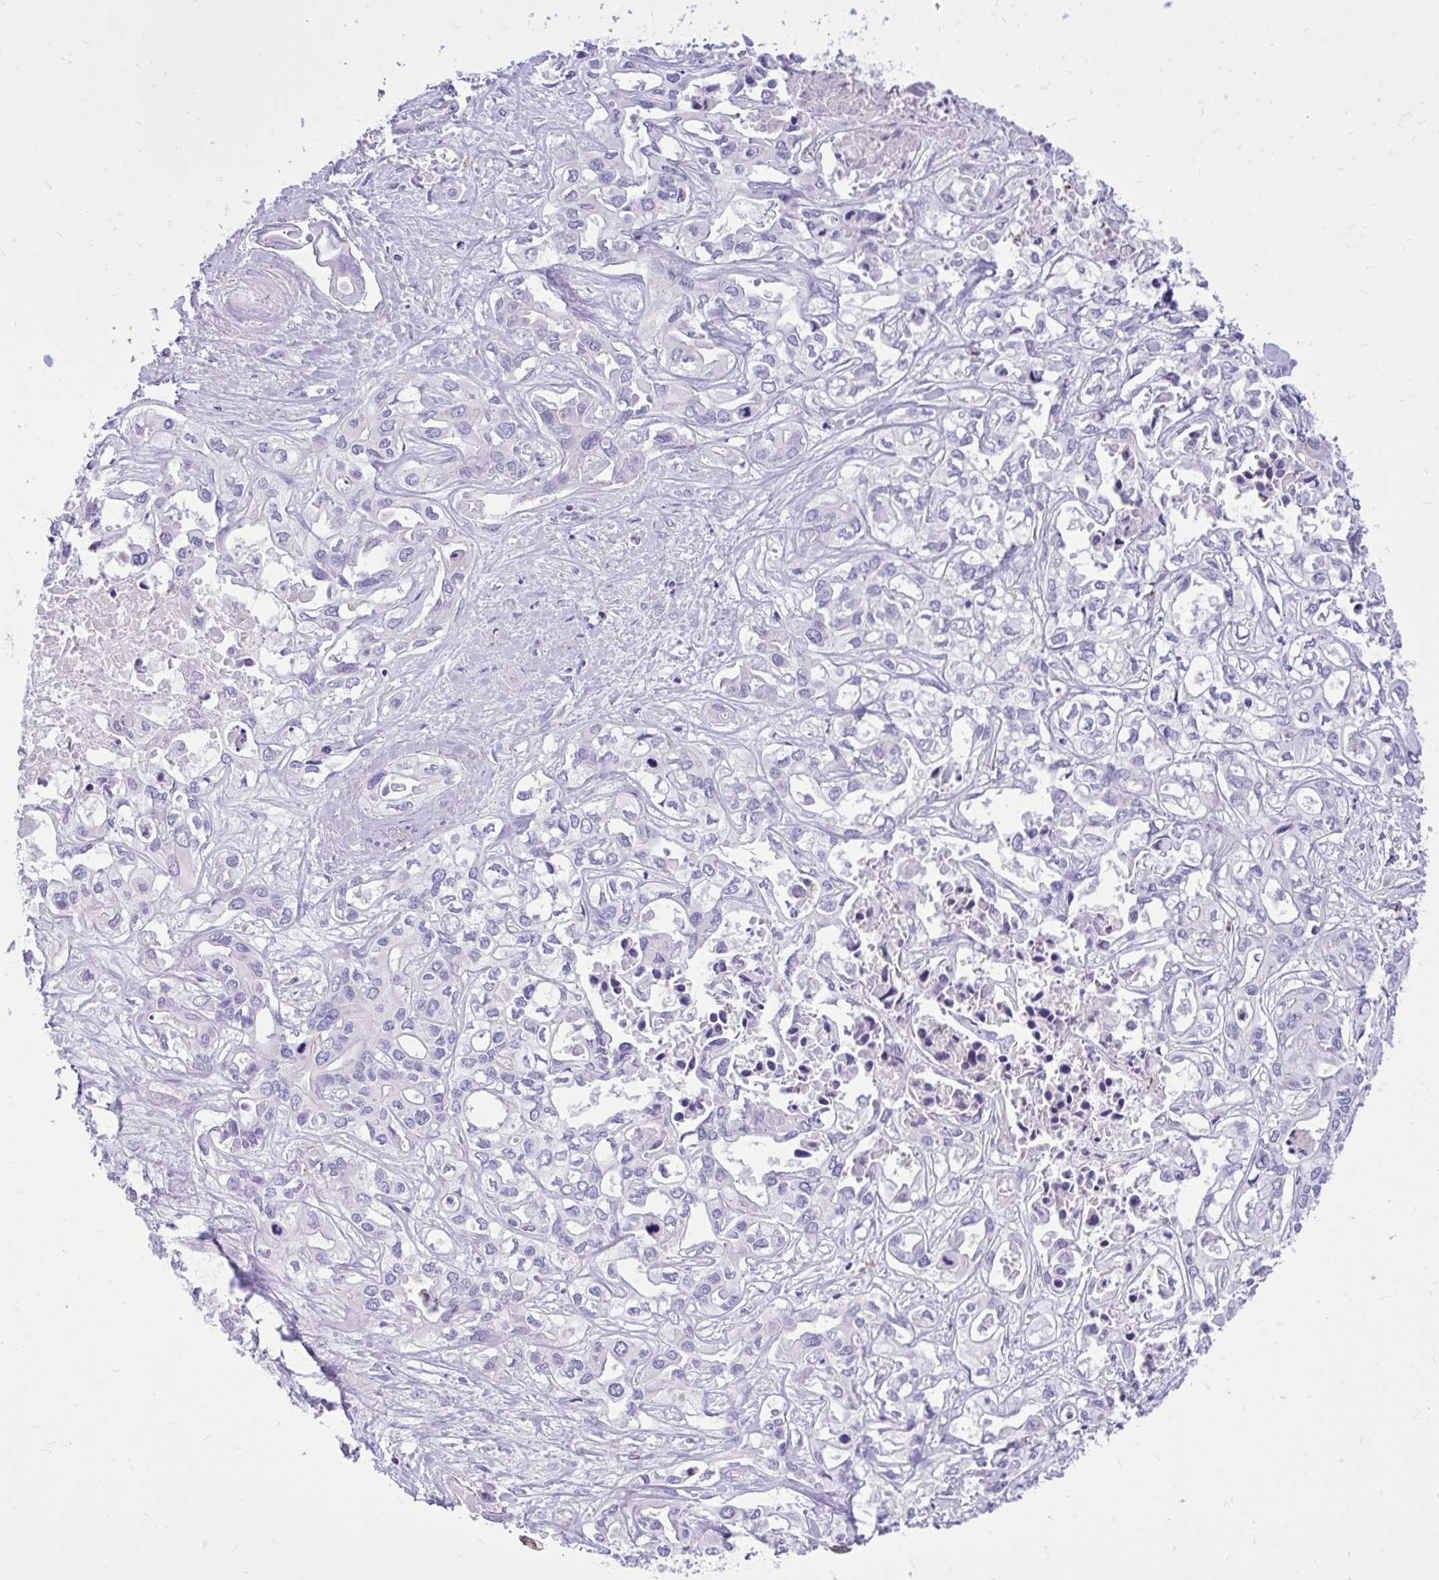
{"staining": {"intensity": "negative", "quantity": "none", "location": "none"}, "tissue": "liver cancer", "cell_type": "Tumor cells", "image_type": "cancer", "snomed": [{"axis": "morphology", "description": "Cholangiocarcinoma"}, {"axis": "topography", "description": "Liver"}], "caption": "This photomicrograph is of liver cancer (cholangiocarcinoma) stained with immunohistochemistry (IHC) to label a protein in brown with the nuclei are counter-stained blue. There is no staining in tumor cells.", "gene": "TLR7", "patient": {"sex": "female", "age": 64}}